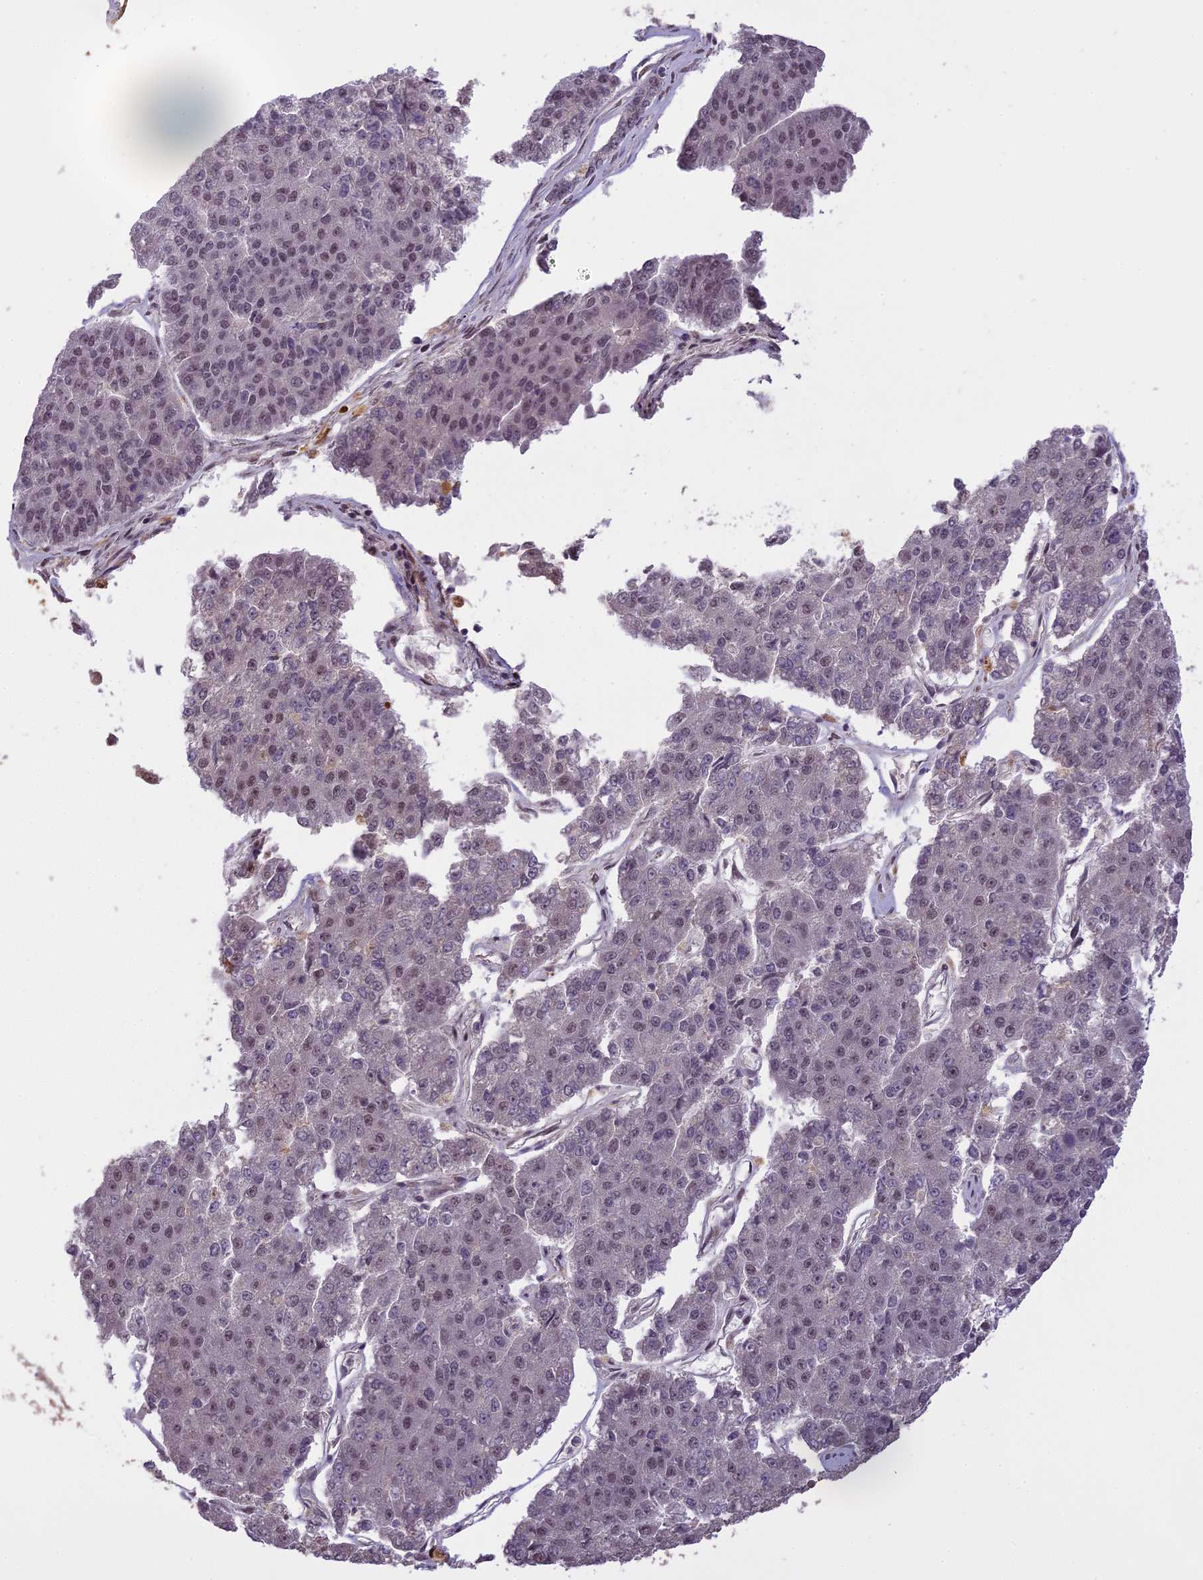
{"staining": {"intensity": "weak", "quantity": "<25%", "location": "nuclear"}, "tissue": "pancreatic cancer", "cell_type": "Tumor cells", "image_type": "cancer", "snomed": [{"axis": "morphology", "description": "Adenocarcinoma, NOS"}, {"axis": "topography", "description": "Pancreas"}], "caption": "Protein analysis of pancreatic adenocarcinoma shows no significant staining in tumor cells.", "gene": "PRELID2", "patient": {"sex": "male", "age": 50}}